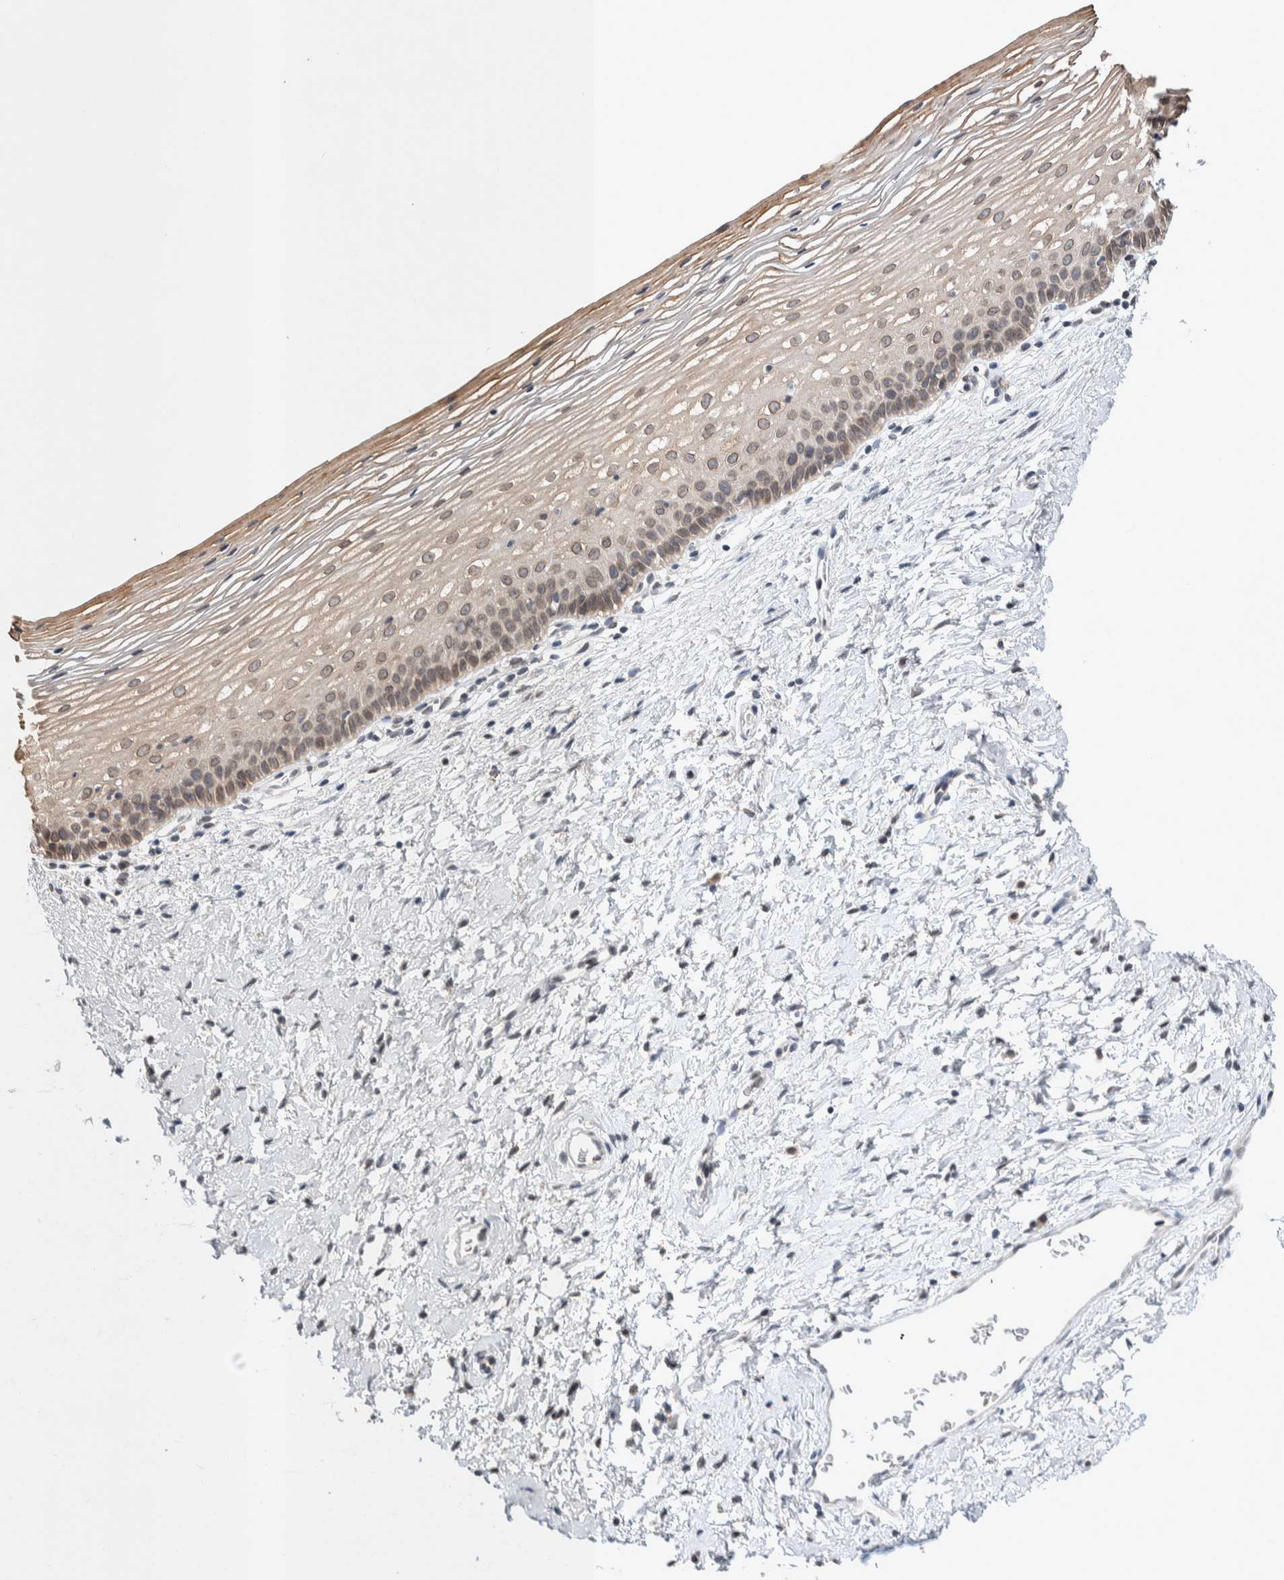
{"staining": {"intensity": "weak", "quantity": "<25%", "location": "cytoplasmic/membranous"}, "tissue": "cervix", "cell_type": "Glandular cells", "image_type": "normal", "snomed": [{"axis": "morphology", "description": "Normal tissue, NOS"}, {"axis": "topography", "description": "Cervix"}], "caption": "This is an immunohistochemistry (IHC) histopathology image of unremarkable cervix. There is no expression in glandular cells.", "gene": "CRAT", "patient": {"sex": "female", "age": 72}}